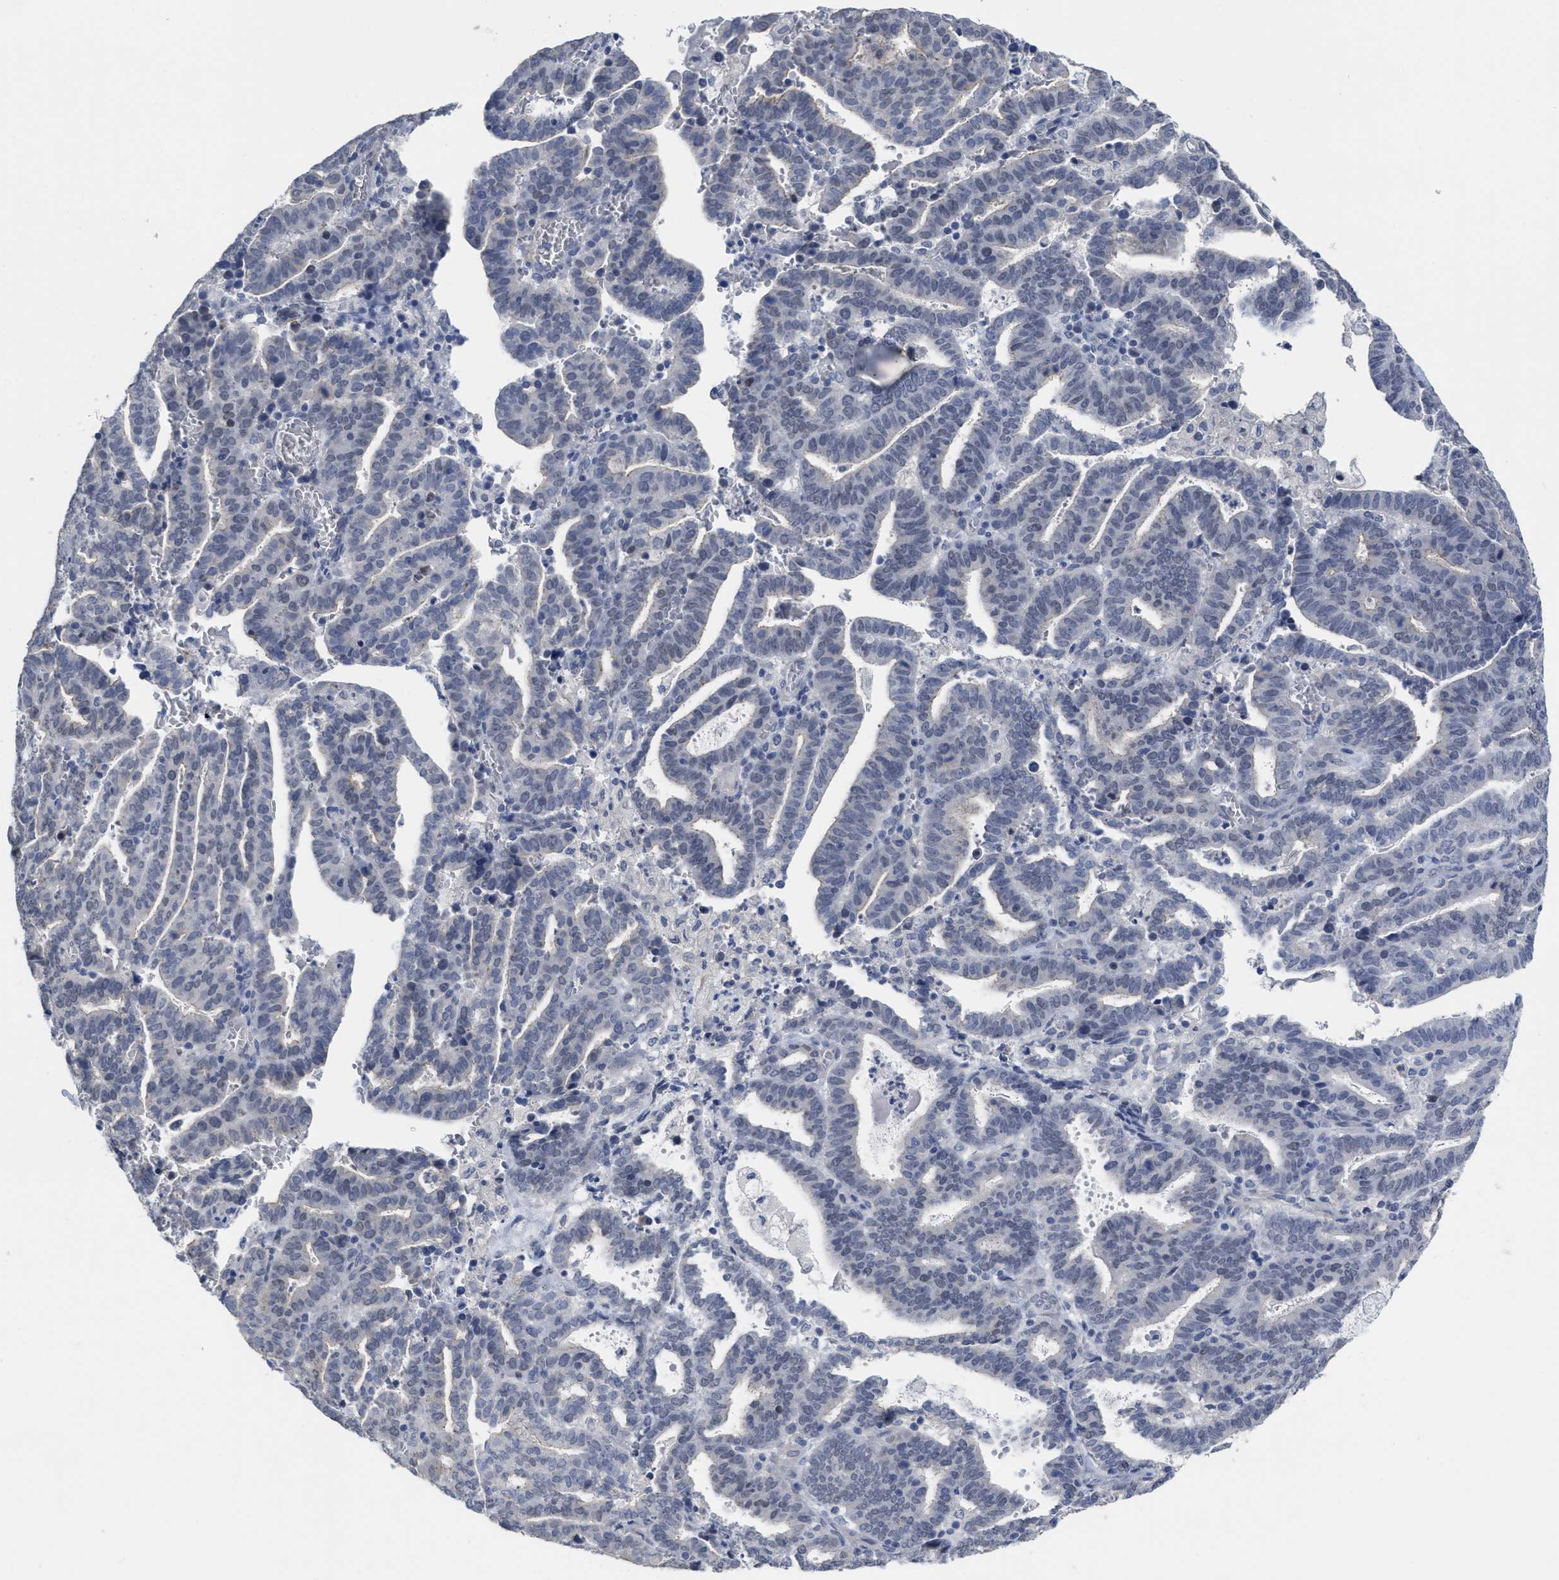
{"staining": {"intensity": "negative", "quantity": "none", "location": "none"}, "tissue": "endometrial cancer", "cell_type": "Tumor cells", "image_type": "cancer", "snomed": [{"axis": "morphology", "description": "Adenocarcinoma, NOS"}, {"axis": "topography", "description": "Uterus"}], "caption": "A histopathology image of adenocarcinoma (endometrial) stained for a protein reveals no brown staining in tumor cells.", "gene": "ACKR1", "patient": {"sex": "female", "age": 83}}